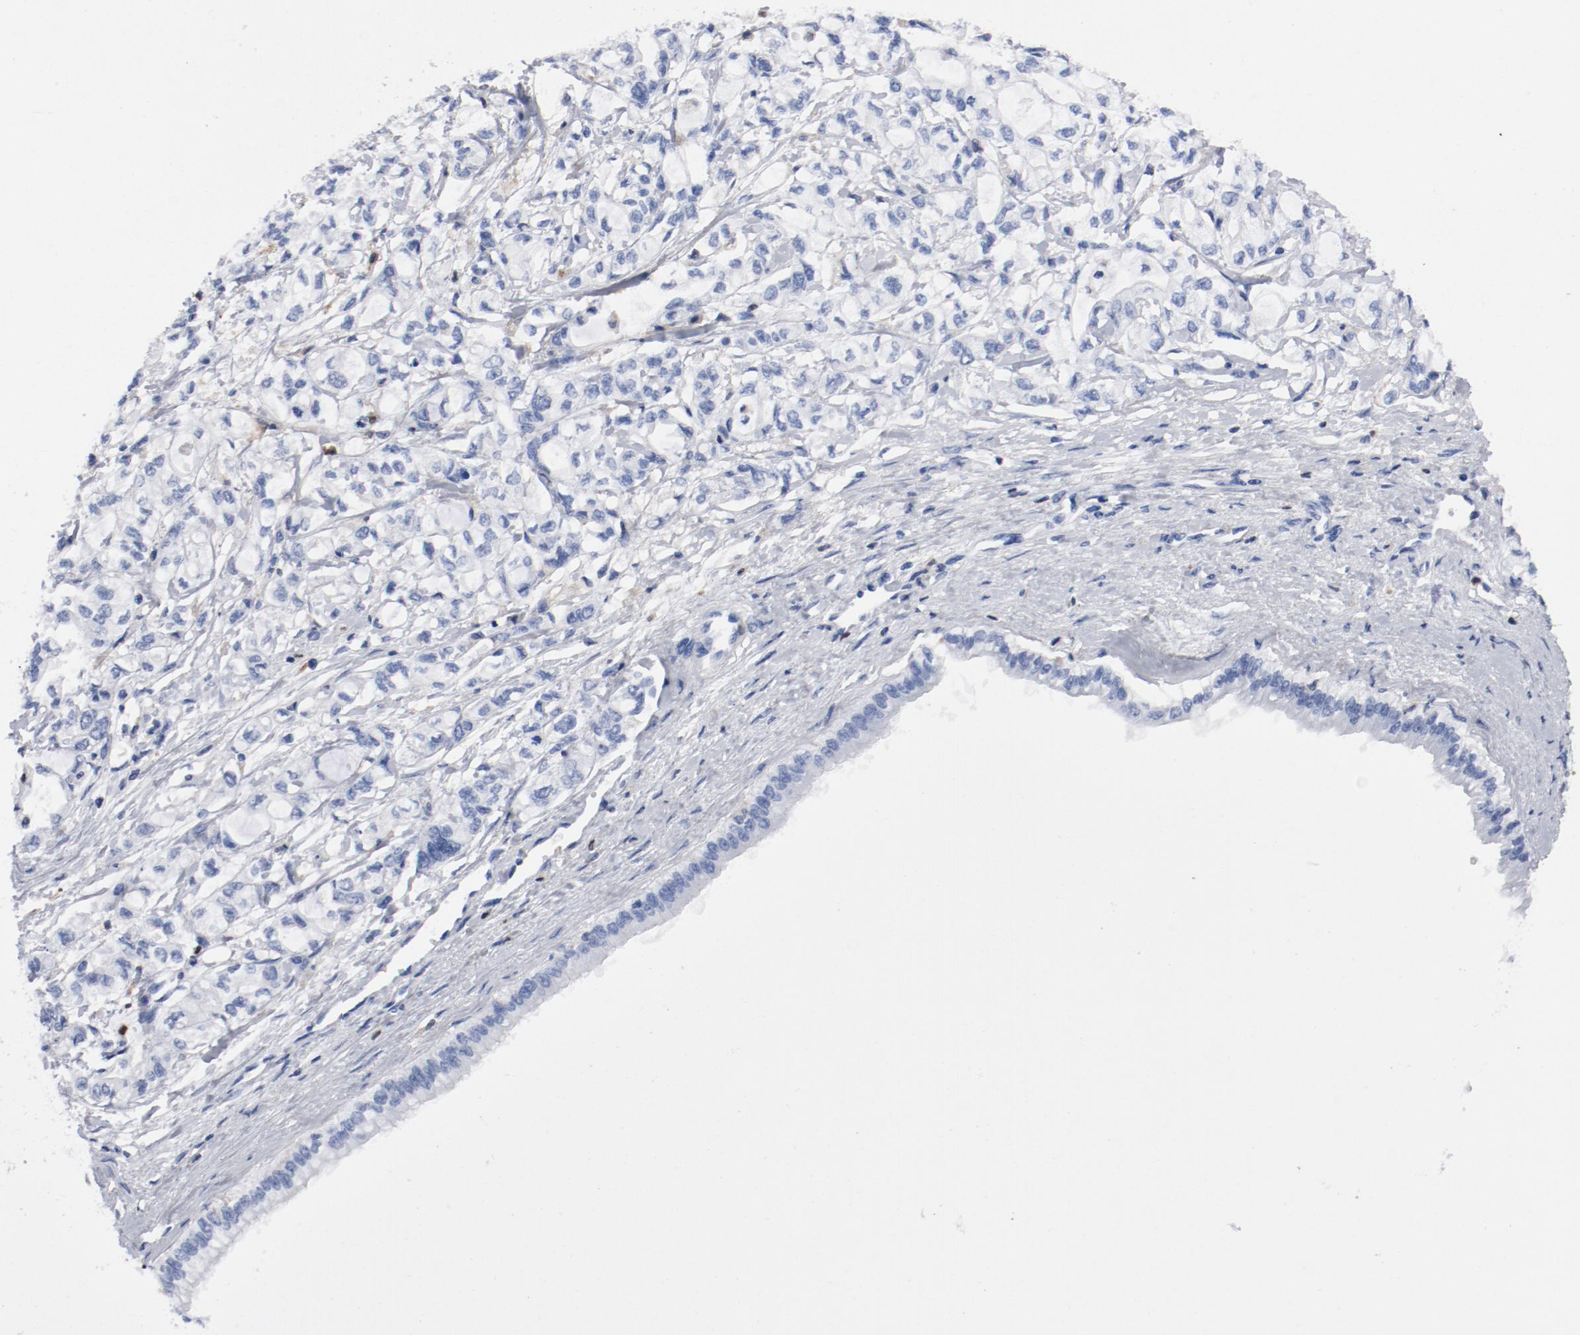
{"staining": {"intensity": "negative", "quantity": "none", "location": "none"}, "tissue": "pancreatic cancer", "cell_type": "Tumor cells", "image_type": "cancer", "snomed": [{"axis": "morphology", "description": "Adenocarcinoma, NOS"}, {"axis": "topography", "description": "Pancreas"}], "caption": "Histopathology image shows no significant protein expression in tumor cells of pancreatic cancer.", "gene": "NCF1", "patient": {"sex": "male", "age": 79}}